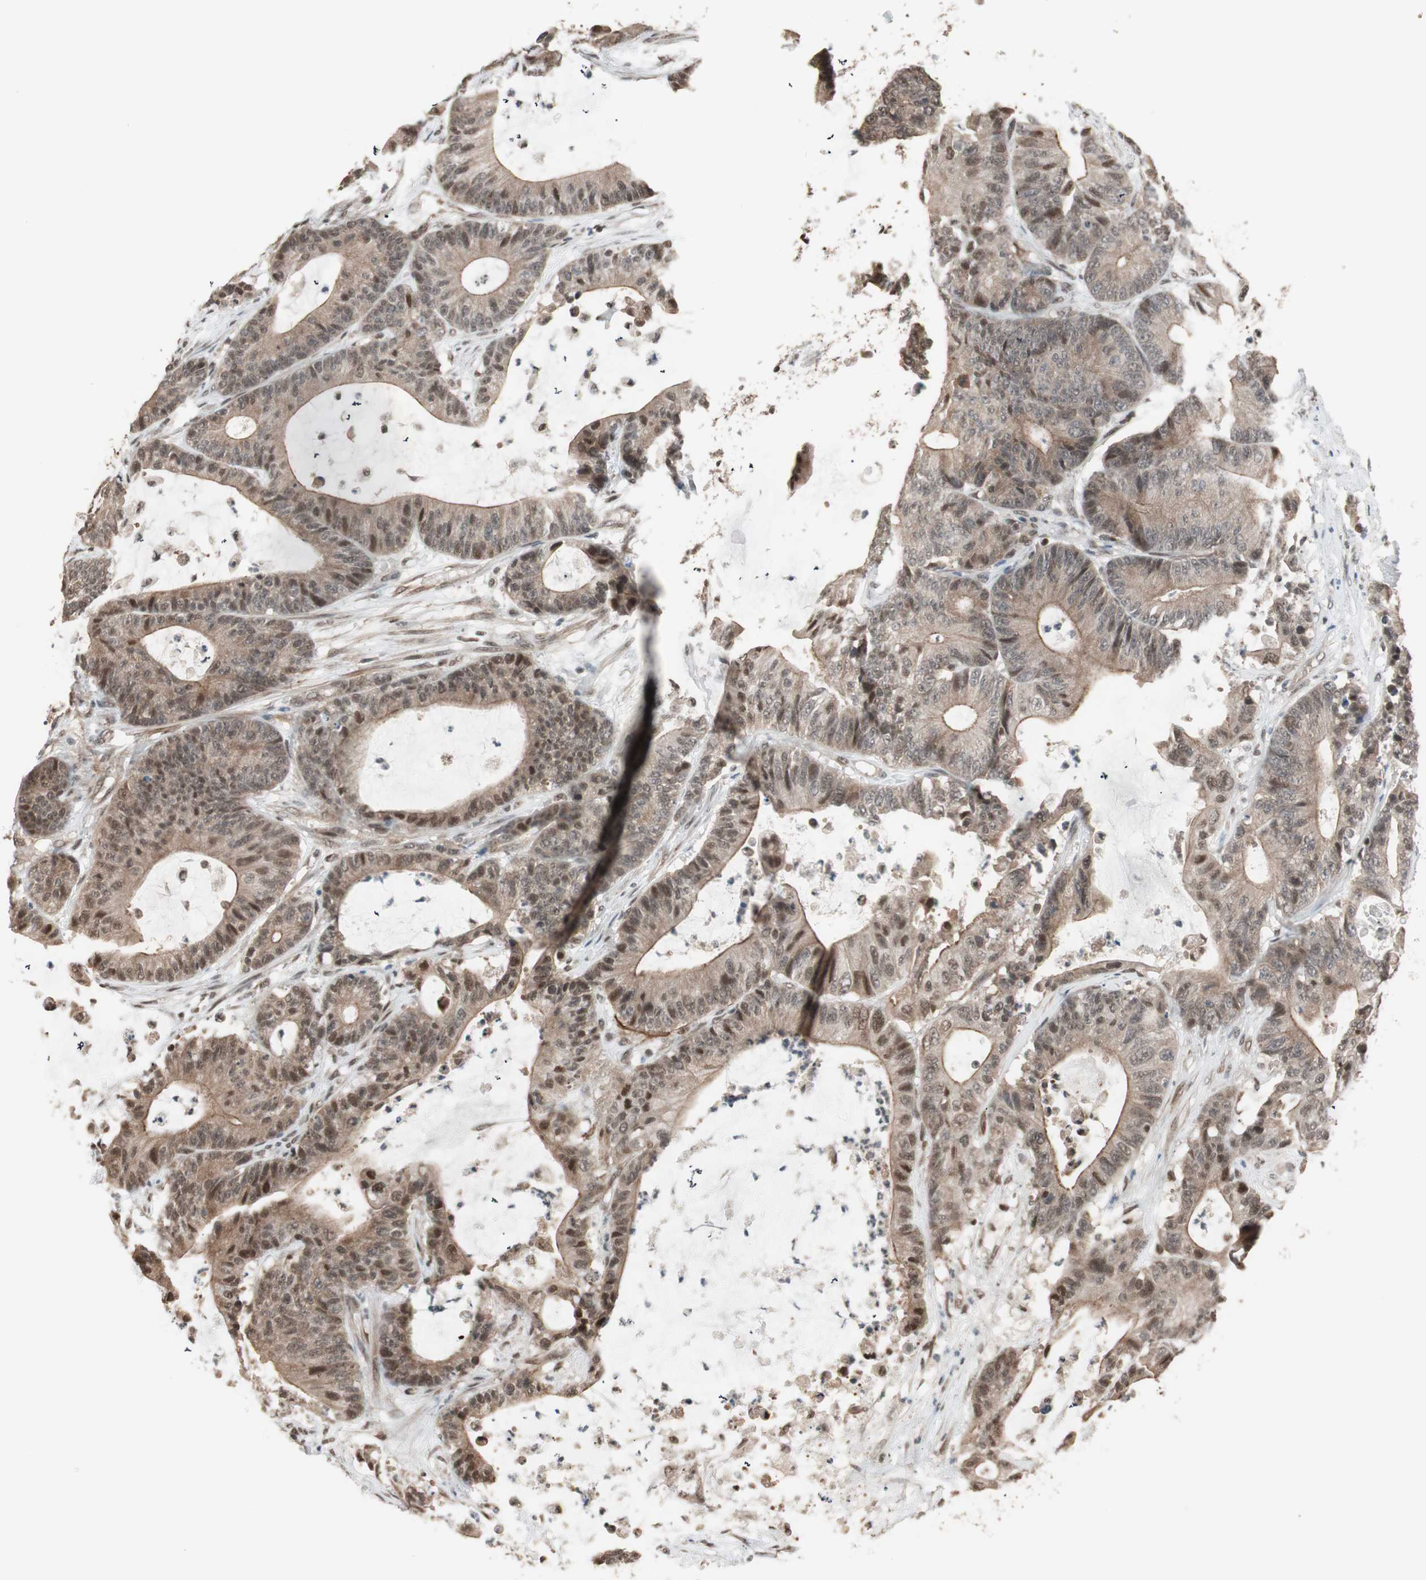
{"staining": {"intensity": "weak", "quantity": ">75%", "location": "cytoplasmic/membranous"}, "tissue": "colorectal cancer", "cell_type": "Tumor cells", "image_type": "cancer", "snomed": [{"axis": "morphology", "description": "Adenocarcinoma, NOS"}, {"axis": "topography", "description": "Colon"}], "caption": "The photomicrograph exhibits staining of colorectal adenocarcinoma, revealing weak cytoplasmic/membranous protein positivity (brown color) within tumor cells.", "gene": "DRAP1", "patient": {"sex": "female", "age": 84}}